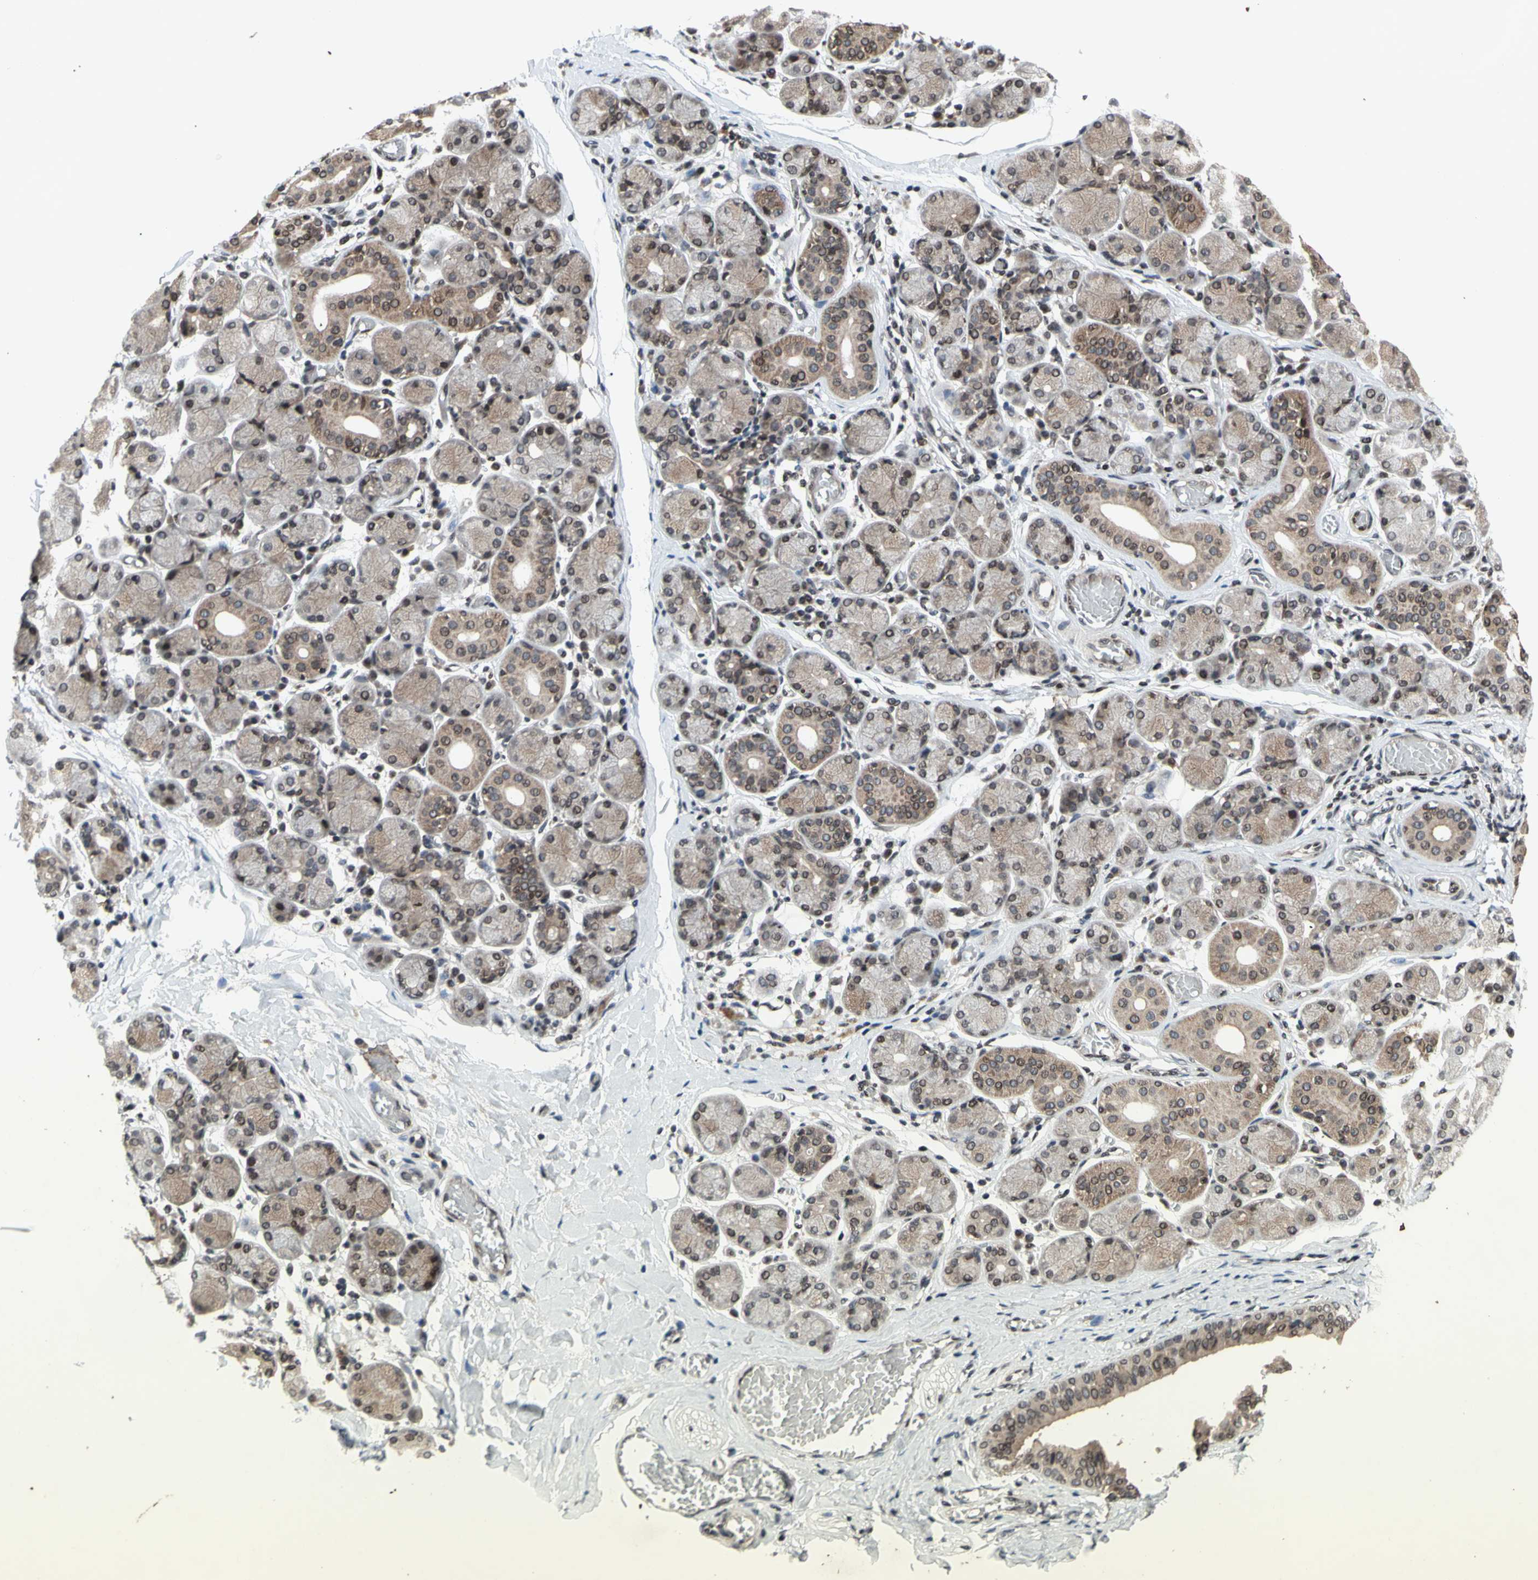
{"staining": {"intensity": "moderate", "quantity": "25%-75%", "location": "cytoplasmic/membranous,nuclear"}, "tissue": "salivary gland", "cell_type": "Glandular cells", "image_type": "normal", "snomed": [{"axis": "morphology", "description": "Normal tissue, NOS"}, {"axis": "topography", "description": "Salivary gland"}], "caption": "Immunohistochemistry (IHC) image of normal salivary gland: salivary gland stained using immunohistochemistry displays medium levels of moderate protein expression localized specifically in the cytoplasmic/membranous,nuclear of glandular cells, appearing as a cytoplasmic/membranous,nuclear brown color.", "gene": "XPO1", "patient": {"sex": "female", "age": 24}}